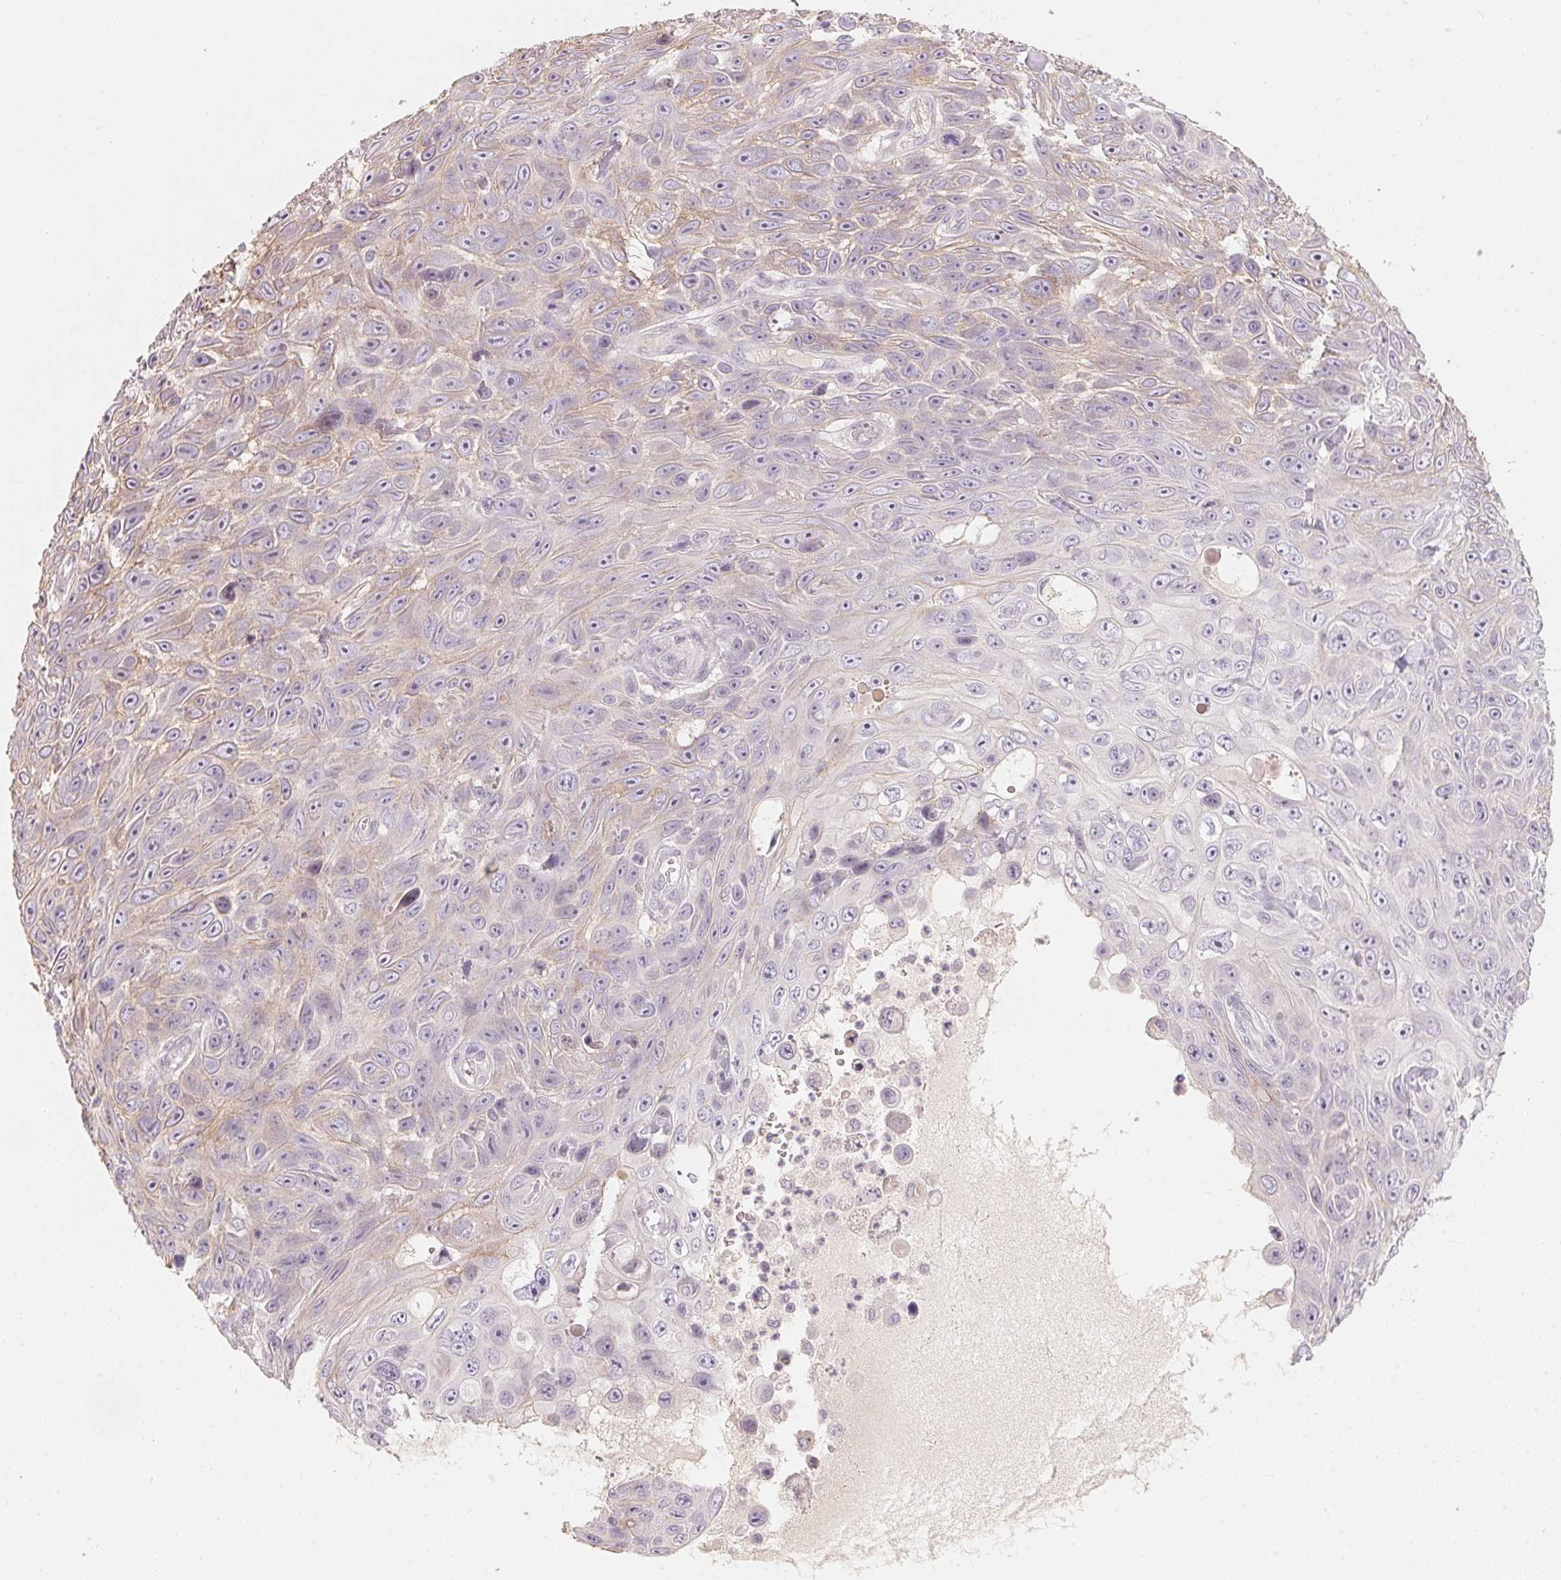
{"staining": {"intensity": "negative", "quantity": "none", "location": "none"}, "tissue": "skin cancer", "cell_type": "Tumor cells", "image_type": "cancer", "snomed": [{"axis": "morphology", "description": "Squamous cell carcinoma, NOS"}, {"axis": "topography", "description": "Skin"}], "caption": "Immunohistochemistry histopathology image of human skin squamous cell carcinoma stained for a protein (brown), which displays no expression in tumor cells.", "gene": "TP53AIP1", "patient": {"sex": "male", "age": 82}}